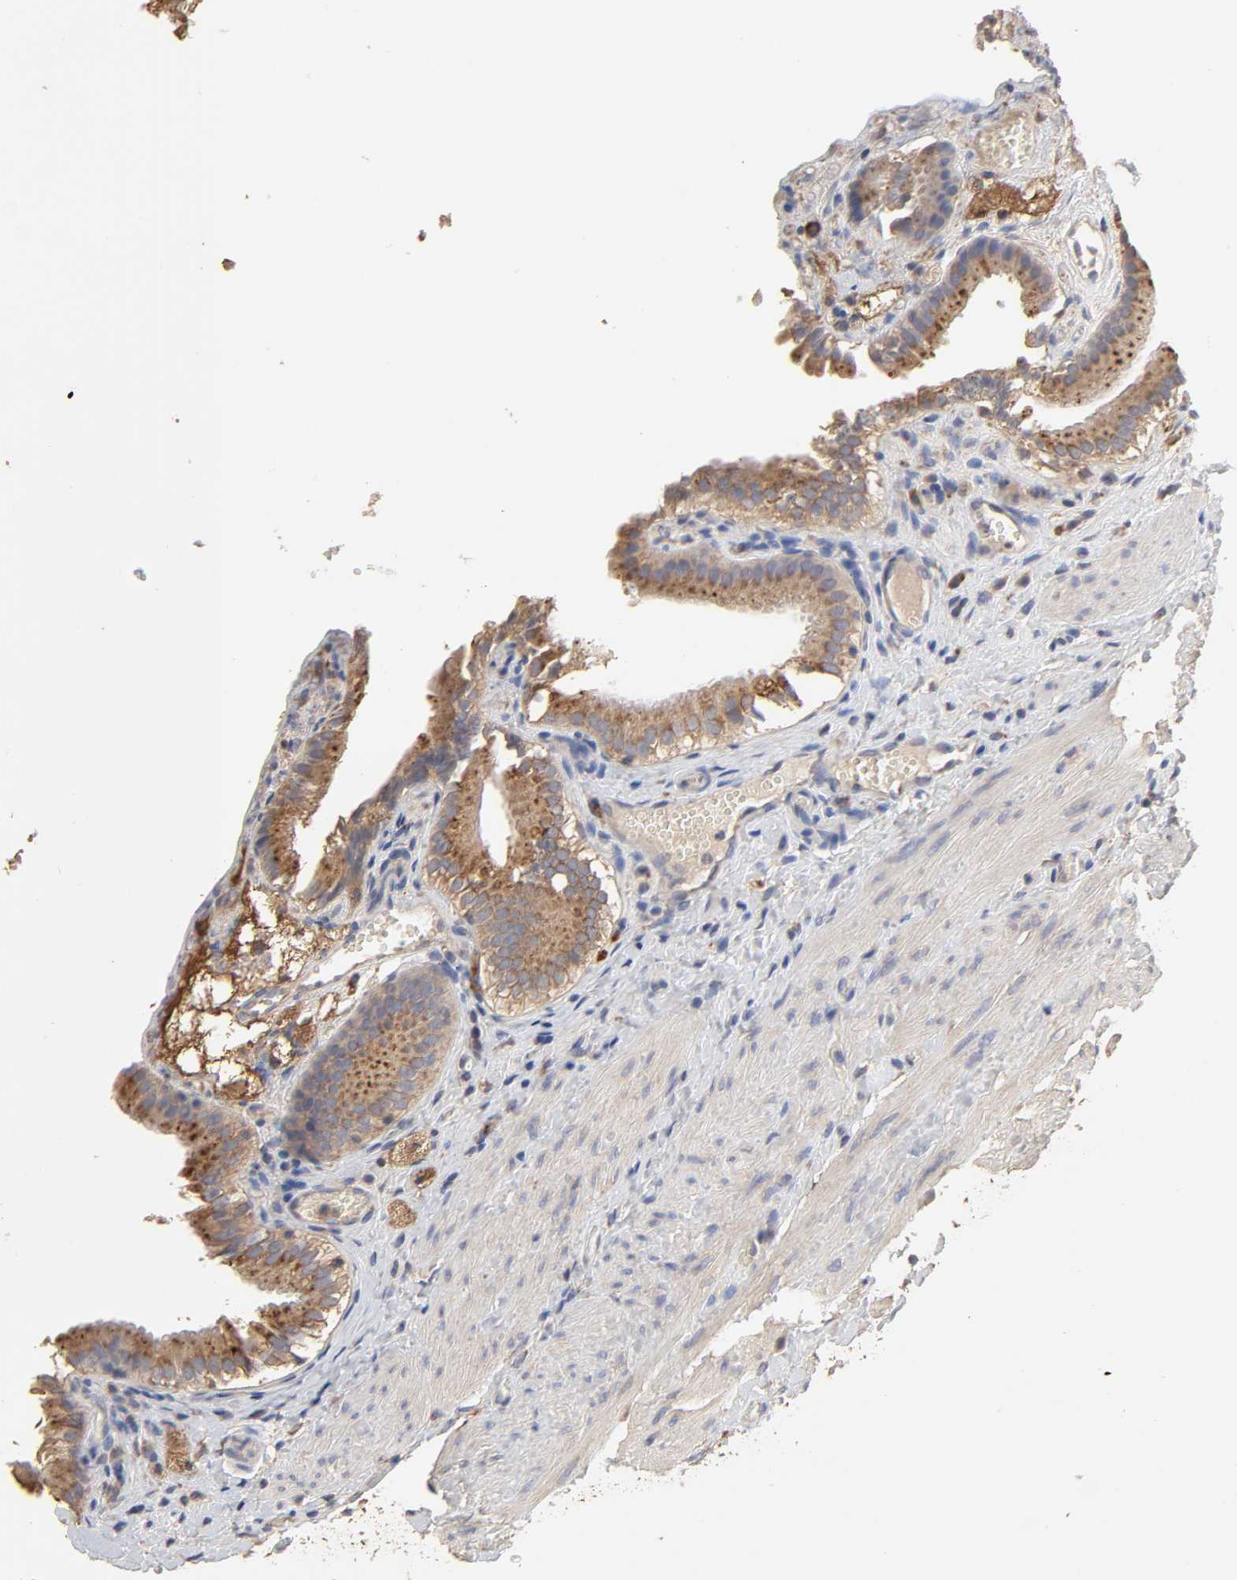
{"staining": {"intensity": "moderate", "quantity": ">75%", "location": "cytoplasmic/membranous"}, "tissue": "gallbladder", "cell_type": "Glandular cells", "image_type": "normal", "snomed": [{"axis": "morphology", "description": "Normal tissue, NOS"}, {"axis": "topography", "description": "Gallbladder"}], "caption": "Unremarkable gallbladder displays moderate cytoplasmic/membranous staining in about >75% of glandular cells.", "gene": "EIF4G2", "patient": {"sex": "female", "age": 24}}